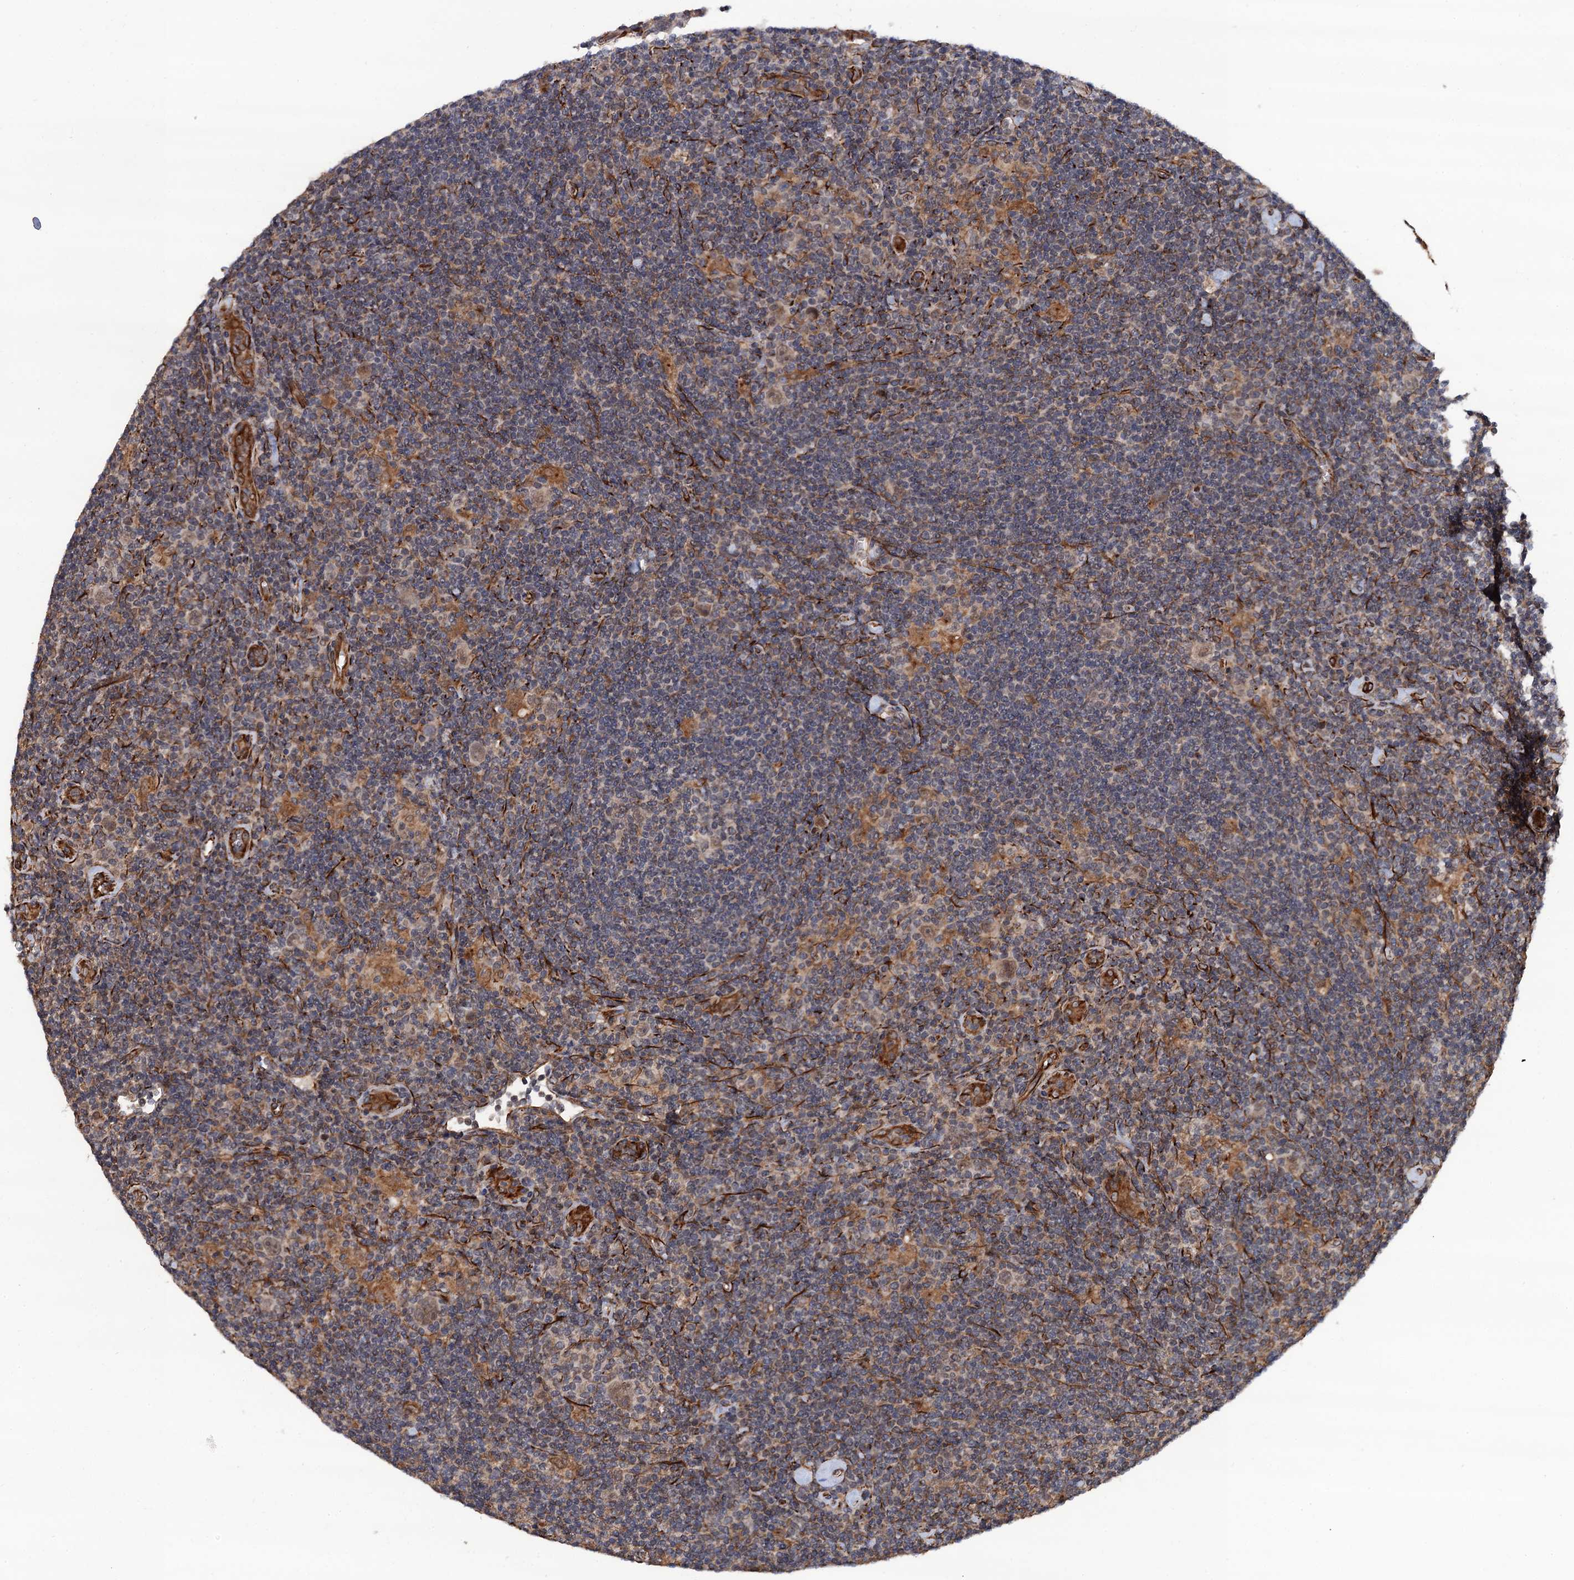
{"staining": {"intensity": "weak", "quantity": ">75%", "location": "cytoplasmic/membranous,nuclear"}, "tissue": "lymphoma", "cell_type": "Tumor cells", "image_type": "cancer", "snomed": [{"axis": "morphology", "description": "Hodgkin's disease, NOS"}, {"axis": "topography", "description": "Lymph node"}], "caption": "Lymphoma was stained to show a protein in brown. There is low levels of weak cytoplasmic/membranous and nuclear positivity in approximately >75% of tumor cells.", "gene": "FSIP1", "patient": {"sex": "female", "age": 57}}